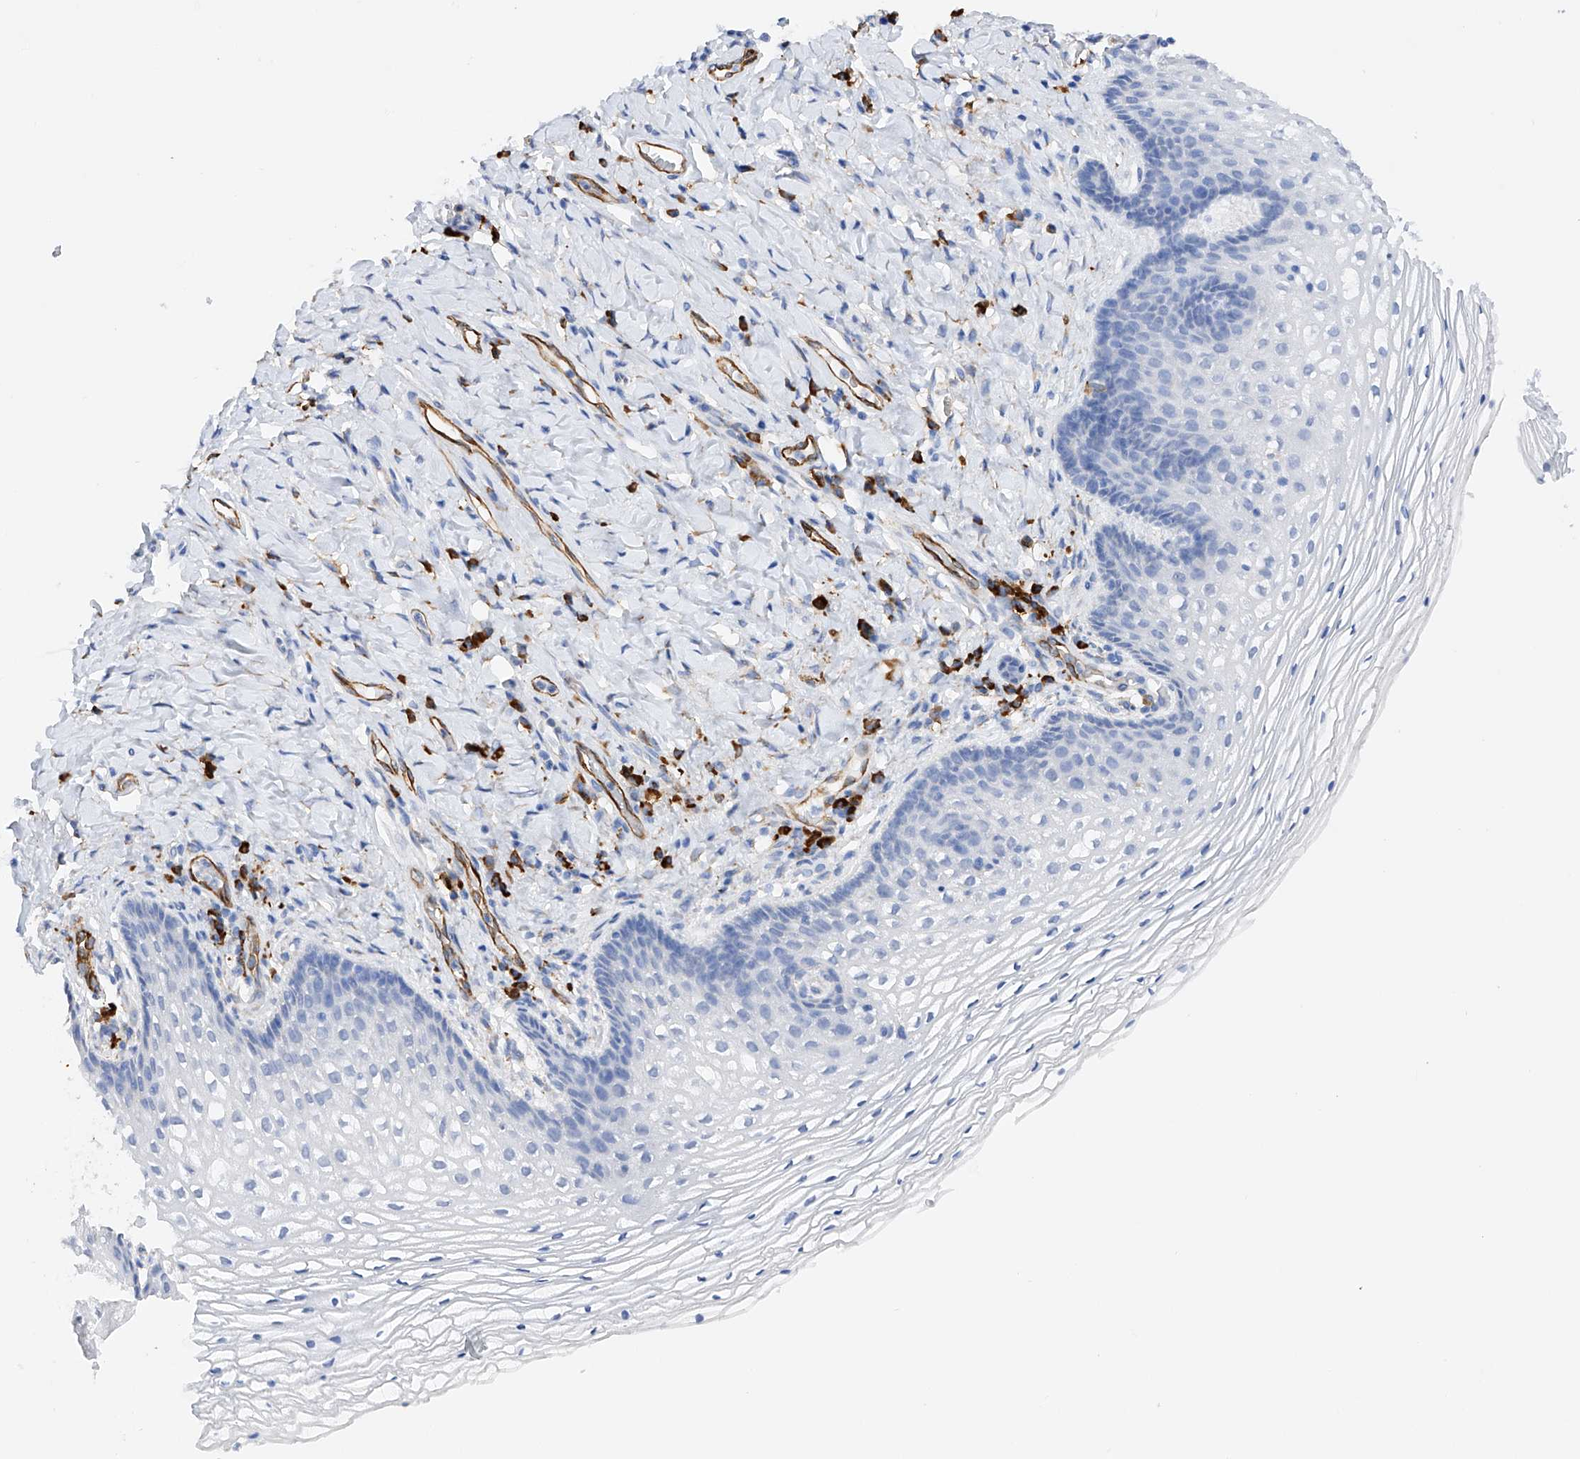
{"staining": {"intensity": "negative", "quantity": "none", "location": "none"}, "tissue": "vagina", "cell_type": "Squamous epithelial cells", "image_type": "normal", "snomed": [{"axis": "morphology", "description": "Normal tissue, NOS"}, {"axis": "topography", "description": "Vagina"}], "caption": "Immunohistochemistry histopathology image of normal vagina: human vagina stained with DAB (3,3'-diaminobenzidine) reveals no significant protein staining in squamous epithelial cells.", "gene": "PDIA5", "patient": {"sex": "female", "age": 60}}